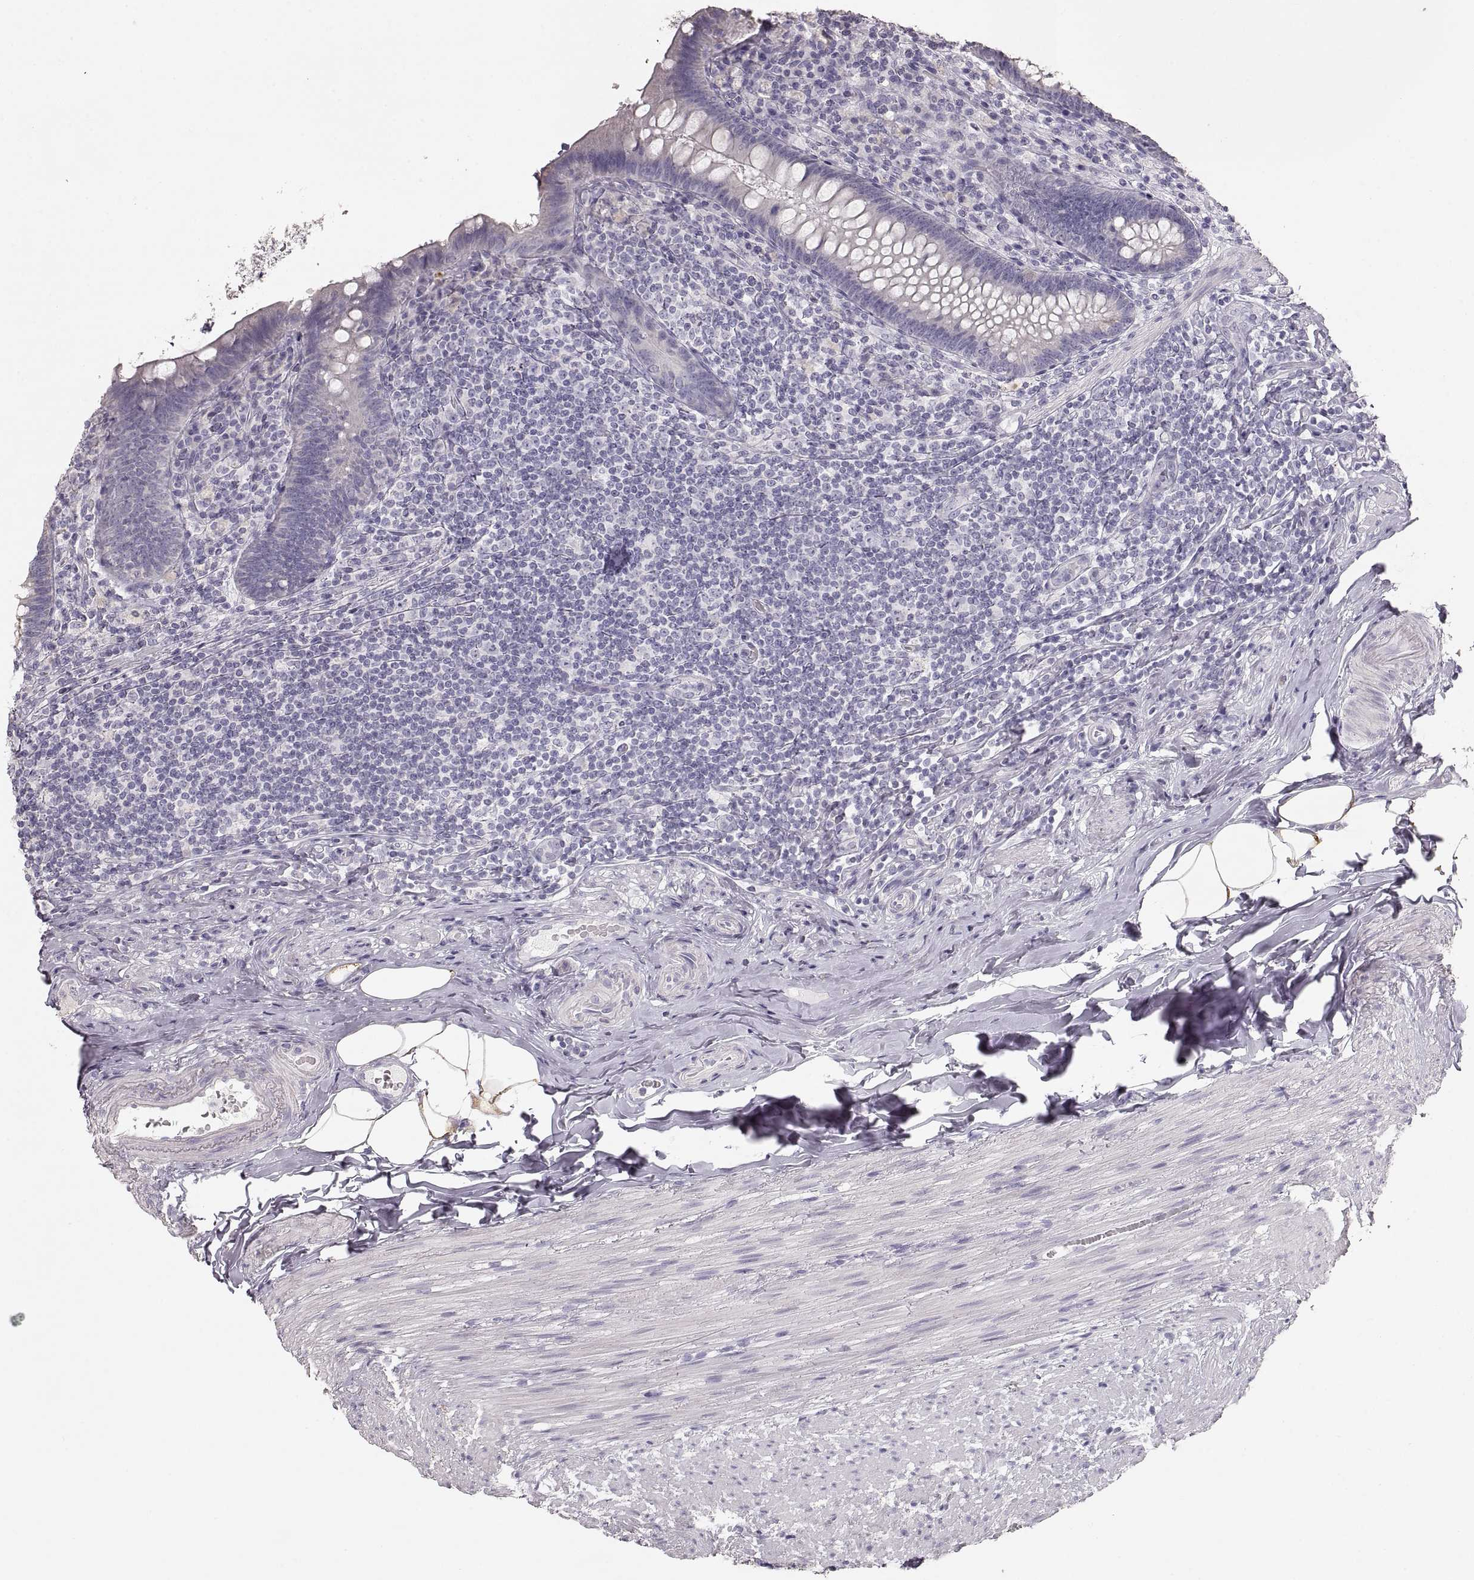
{"staining": {"intensity": "negative", "quantity": "none", "location": "none"}, "tissue": "appendix", "cell_type": "Glandular cells", "image_type": "normal", "snomed": [{"axis": "morphology", "description": "Normal tissue, NOS"}, {"axis": "topography", "description": "Appendix"}], "caption": "IHC of normal human appendix displays no positivity in glandular cells.", "gene": "ZP3", "patient": {"sex": "male", "age": 47}}